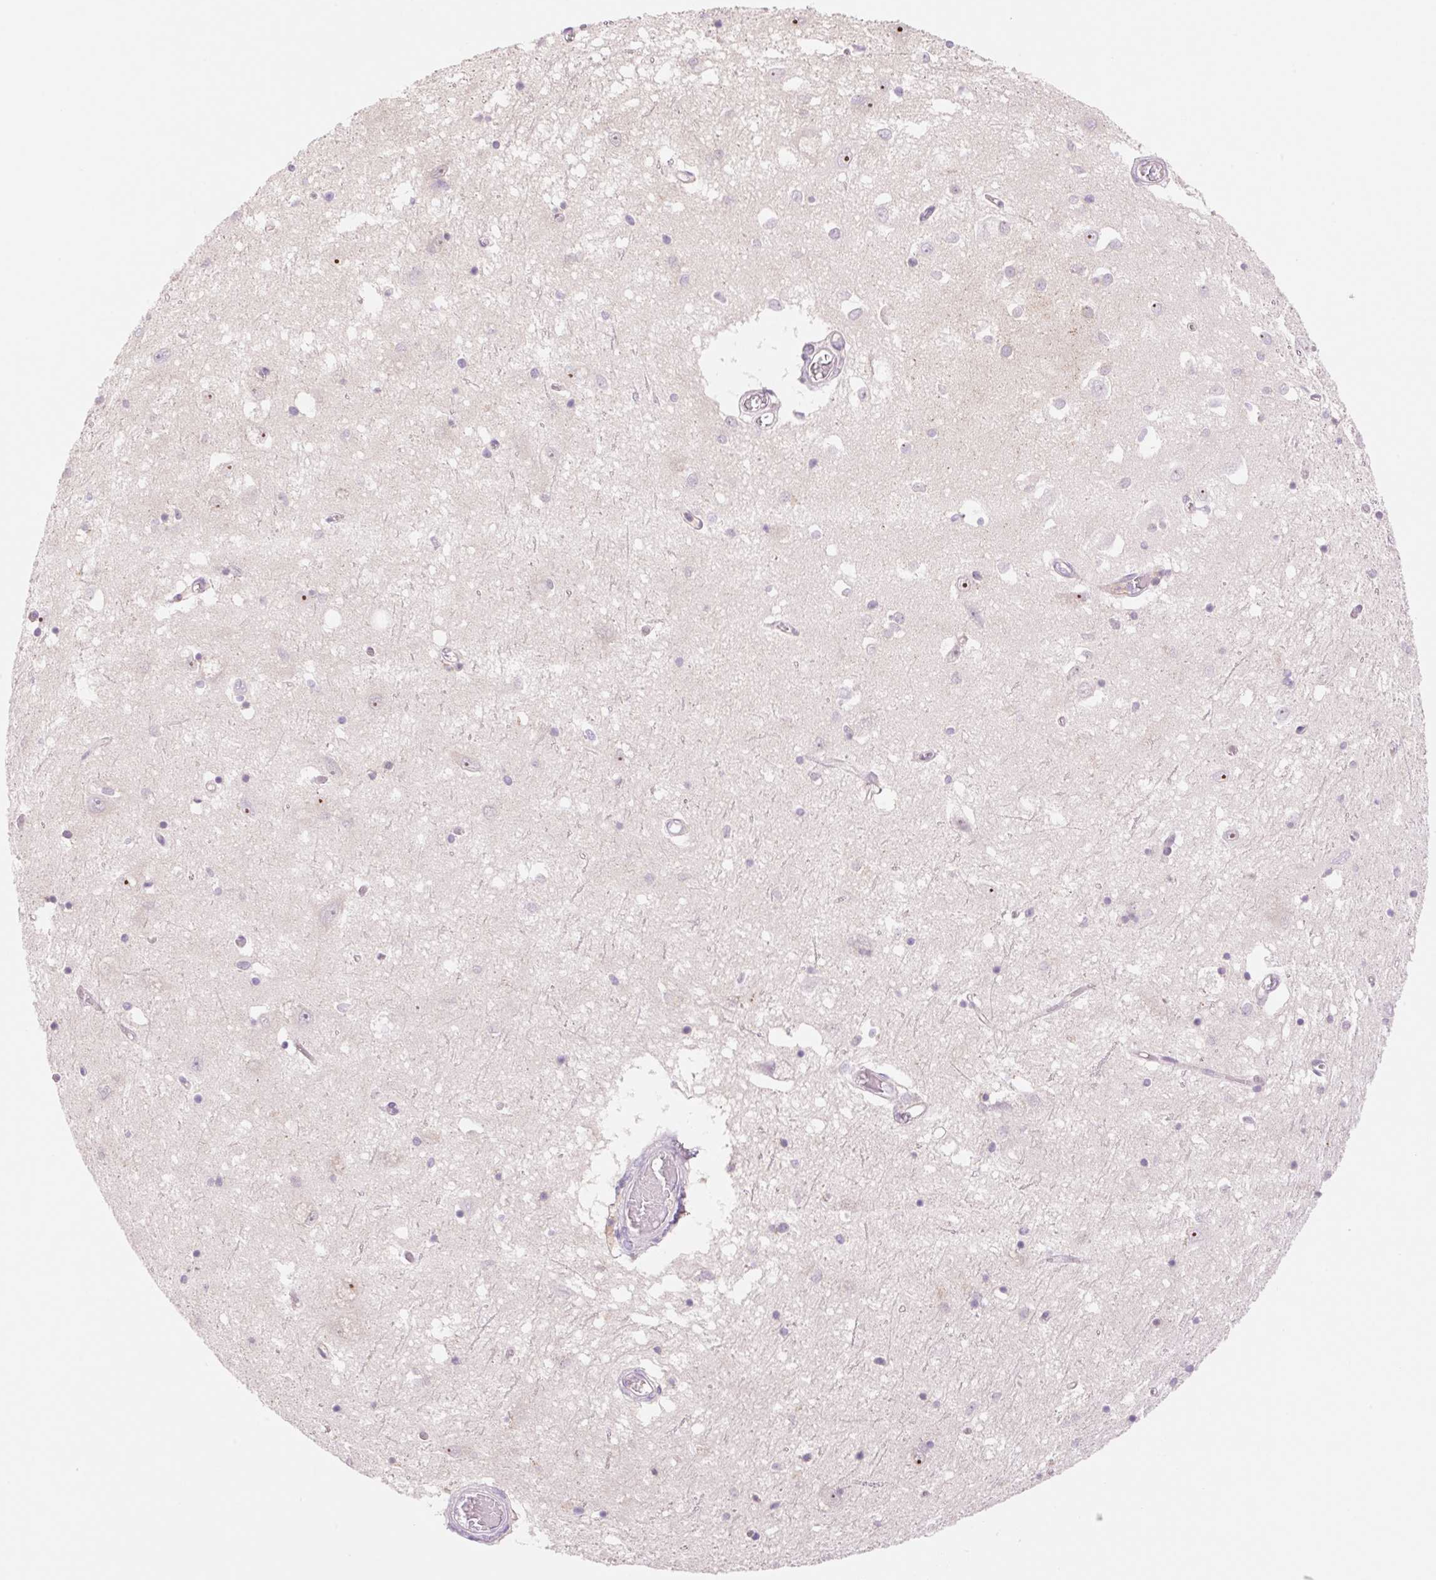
{"staining": {"intensity": "weak", "quantity": "<25%", "location": "cytoplasmic/membranous,nuclear"}, "tissue": "caudate", "cell_type": "Glial cells", "image_type": "normal", "snomed": [{"axis": "morphology", "description": "Normal tissue, NOS"}, {"axis": "topography", "description": "Lateral ventricle wall"}], "caption": "Caudate stained for a protein using immunohistochemistry displays no expression glial cells.", "gene": "HEBP1", "patient": {"sex": "male", "age": 70}}